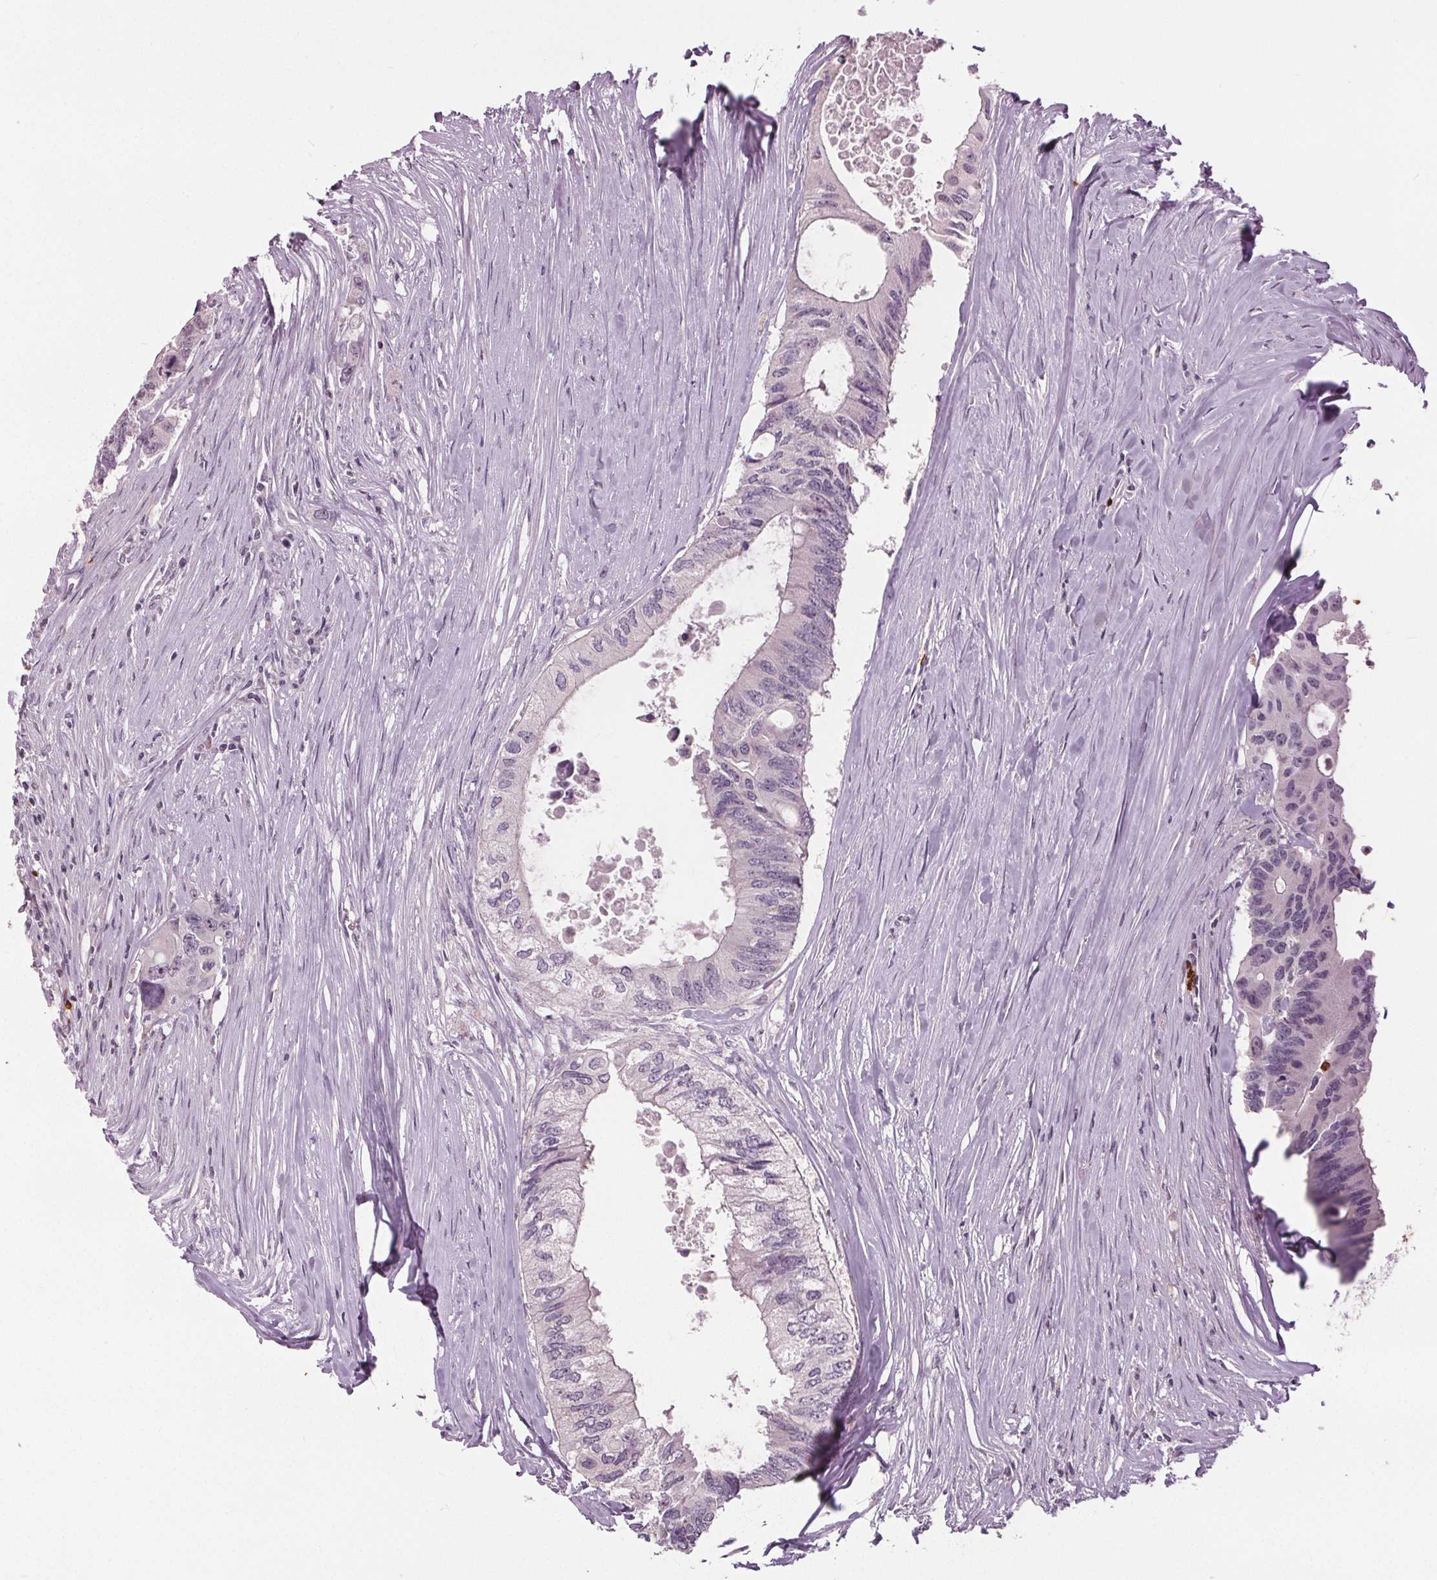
{"staining": {"intensity": "negative", "quantity": "none", "location": "none"}, "tissue": "colorectal cancer", "cell_type": "Tumor cells", "image_type": "cancer", "snomed": [{"axis": "morphology", "description": "Adenocarcinoma, NOS"}, {"axis": "topography", "description": "Colon"}], "caption": "Colorectal cancer was stained to show a protein in brown. There is no significant staining in tumor cells. Brightfield microscopy of immunohistochemistry (IHC) stained with DAB (3,3'-diaminobenzidine) (brown) and hematoxylin (blue), captured at high magnification.", "gene": "SLC4A1", "patient": {"sex": "male", "age": 71}}